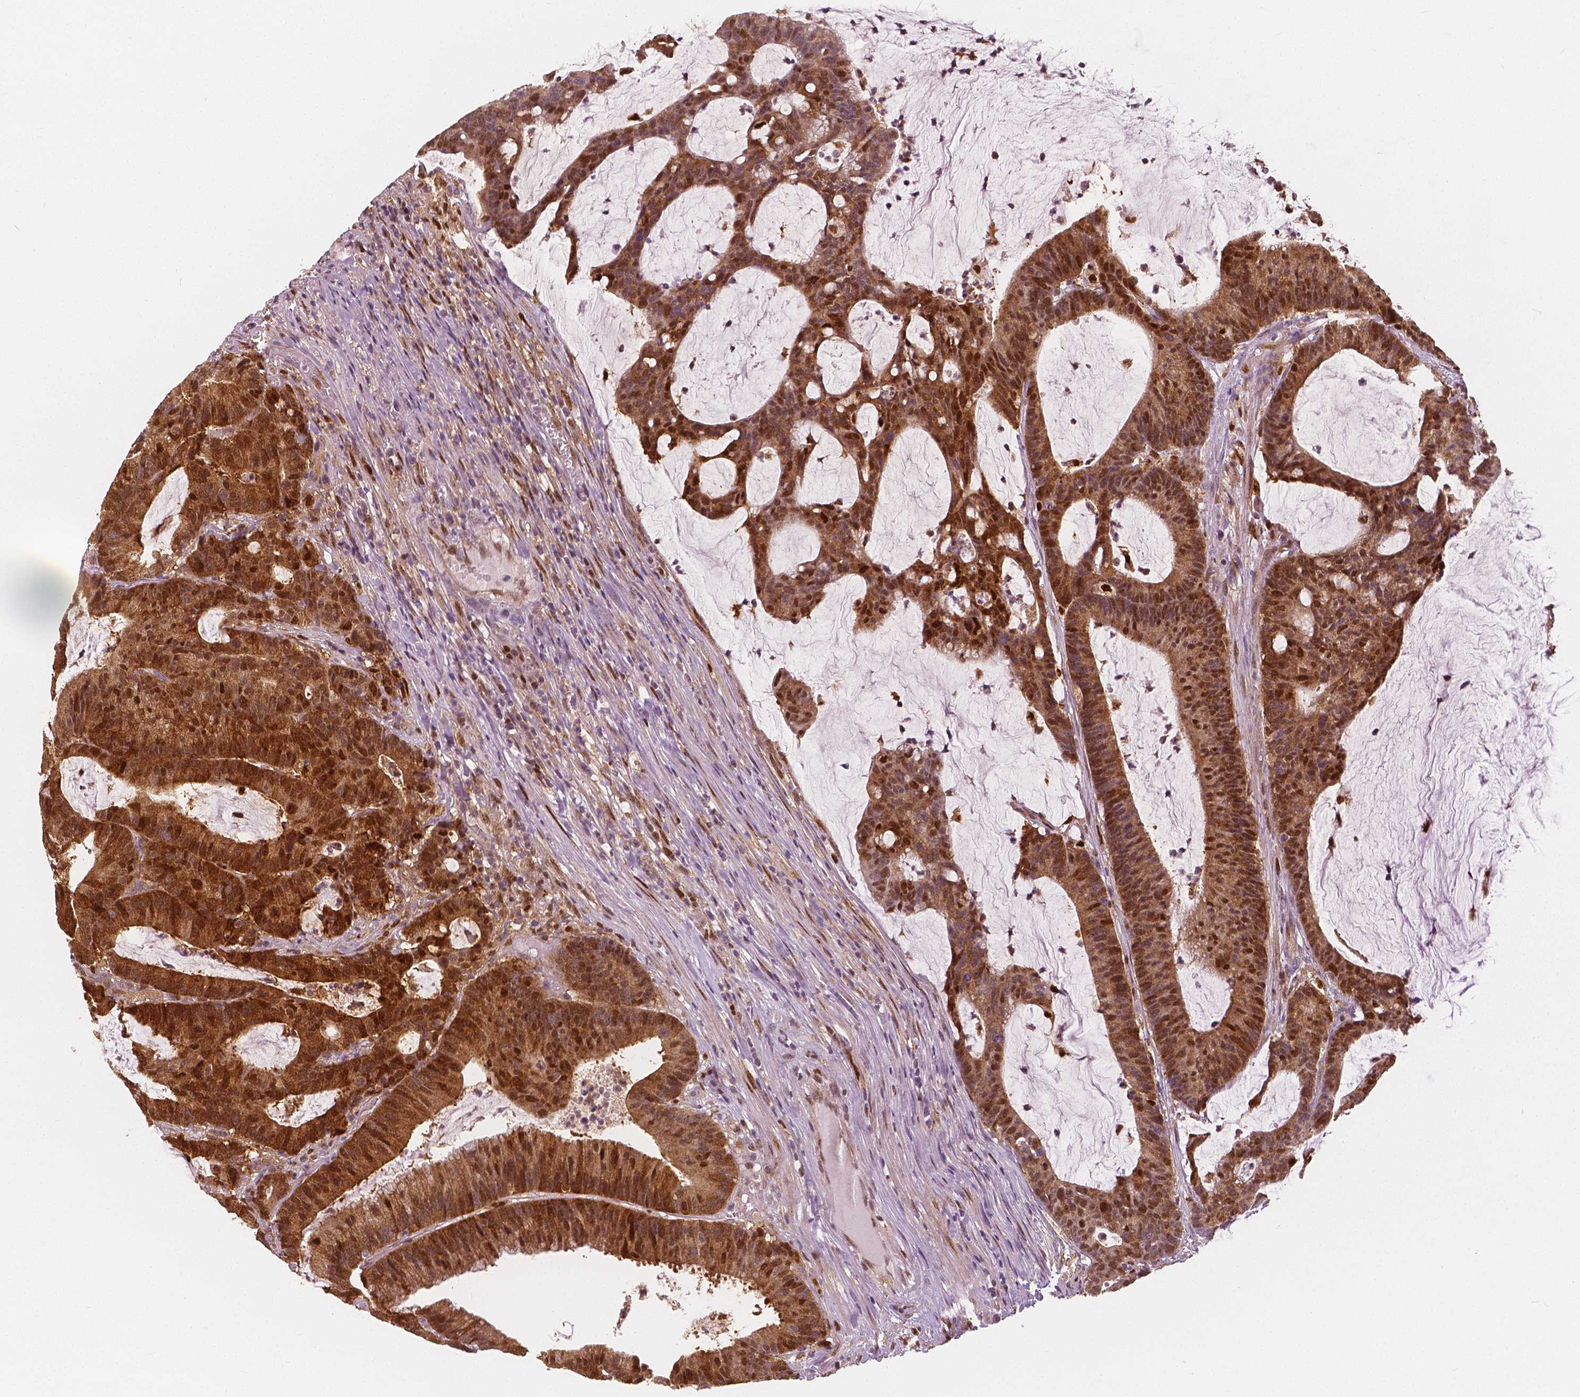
{"staining": {"intensity": "strong", "quantity": ">75%", "location": "cytoplasmic/membranous,nuclear"}, "tissue": "colorectal cancer", "cell_type": "Tumor cells", "image_type": "cancer", "snomed": [{"axis": "morphology", "description": "Adenocarcinoma, NOS"}, {"axis": "topography", "description": "Colon"}], "caption": "Brown immunohistochemical staining in colorectal cancer demonstrates strong cytoplasmic/membranous and nuclear staining in approximately >75% of tumor cells.", "gene": "SQSTM1", "patient": {"sex": "female", "age": 78}}